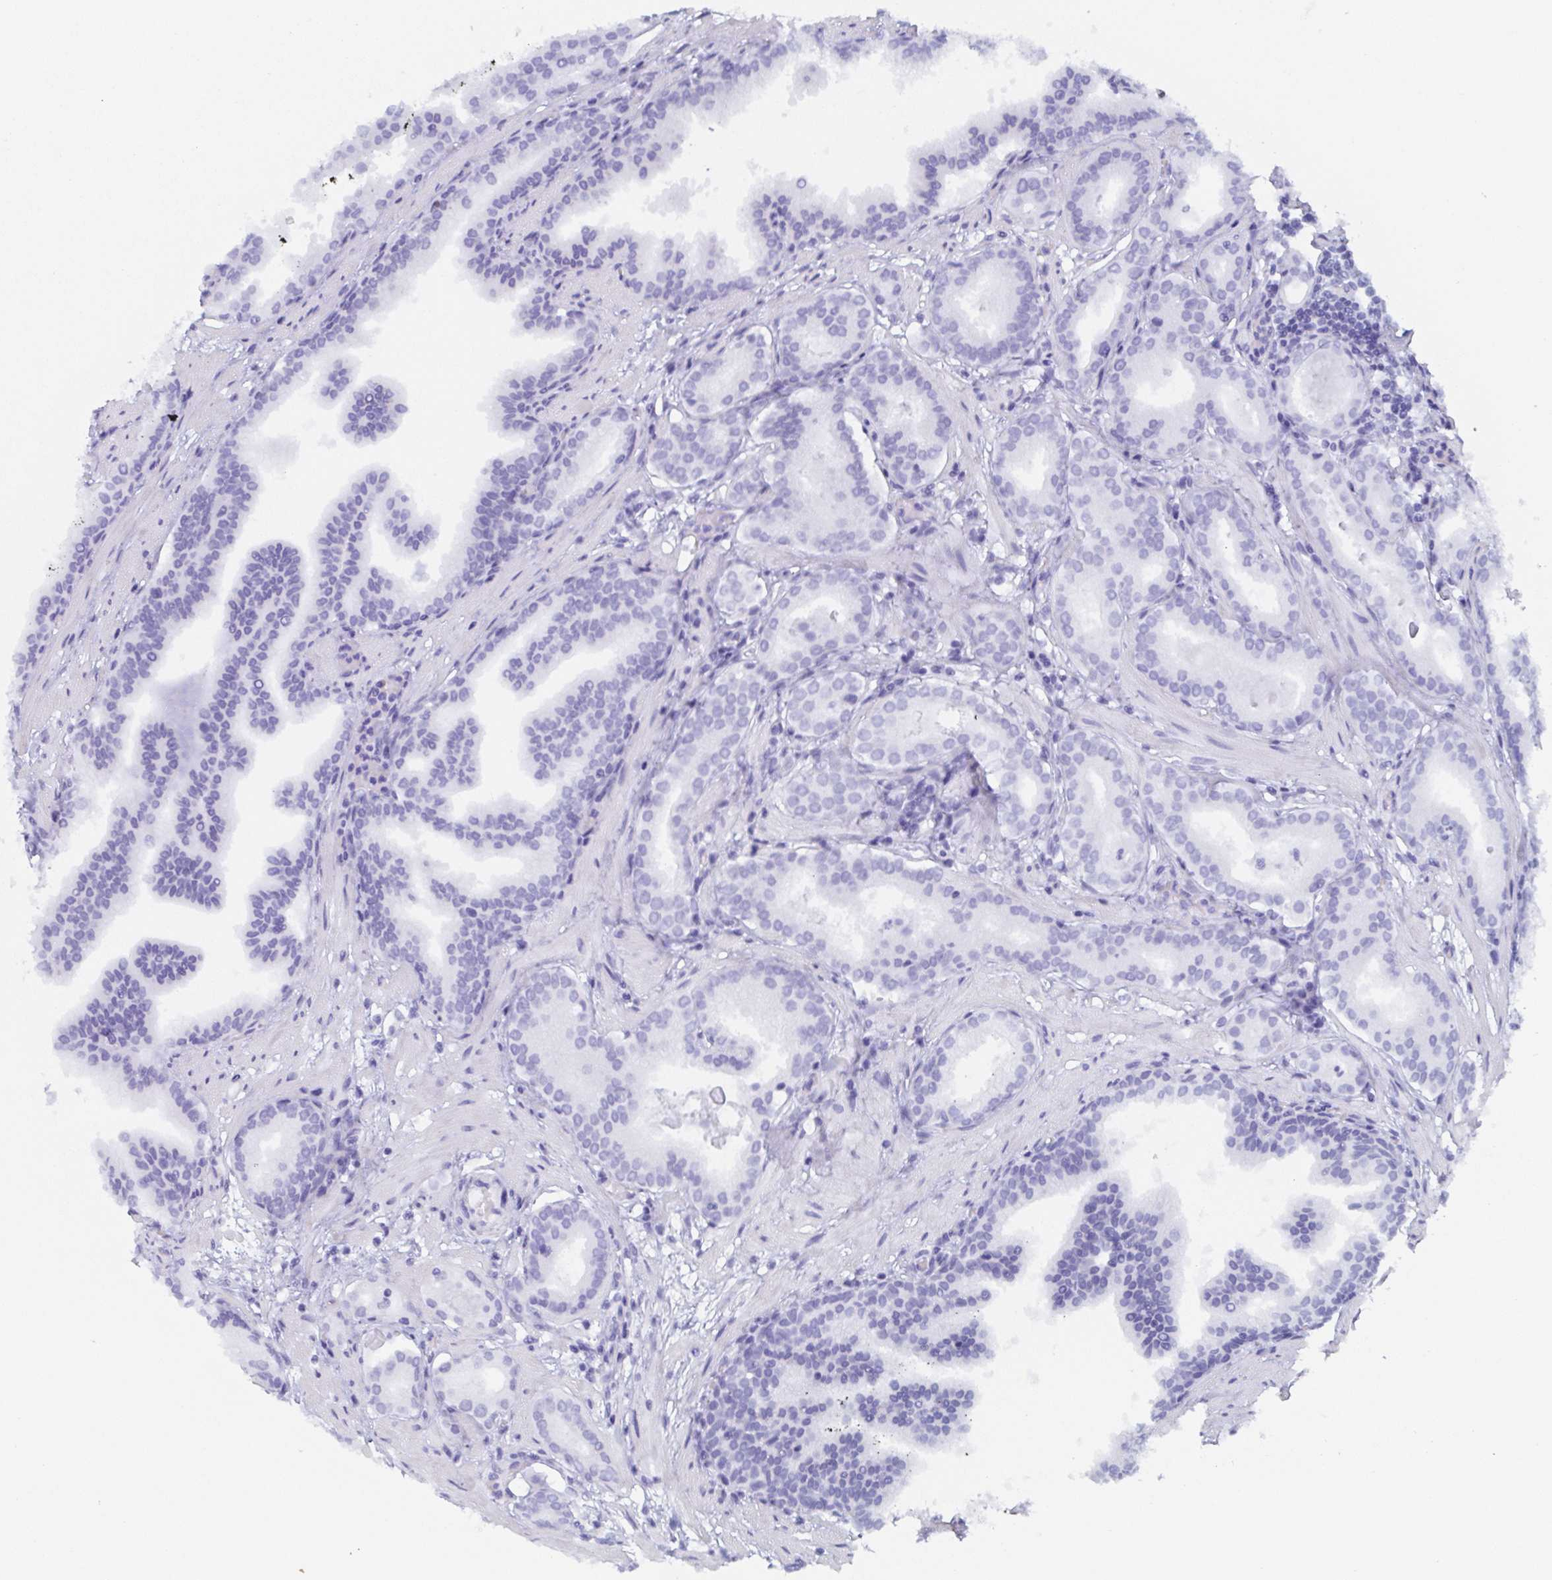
{"staining": {"intensity": "negative", "quantity": "none", "location": "none"}, "tissue": "prostate cancer", "cell_type": "Tumor cells", "image_type": "cancer", "snomed": [{"axis": "morphology", "description": "Adenocarcinoma, Low grade"}, {"axis": "topography", "description": "Prostate"}], "caption": "The immunohistochemistry (IHC) photomicrograph has no significant staining in tumor cells of prostate cancer tissue.", "gene": "AGFG2", "patient": {"sex": "male", "age": 64}}